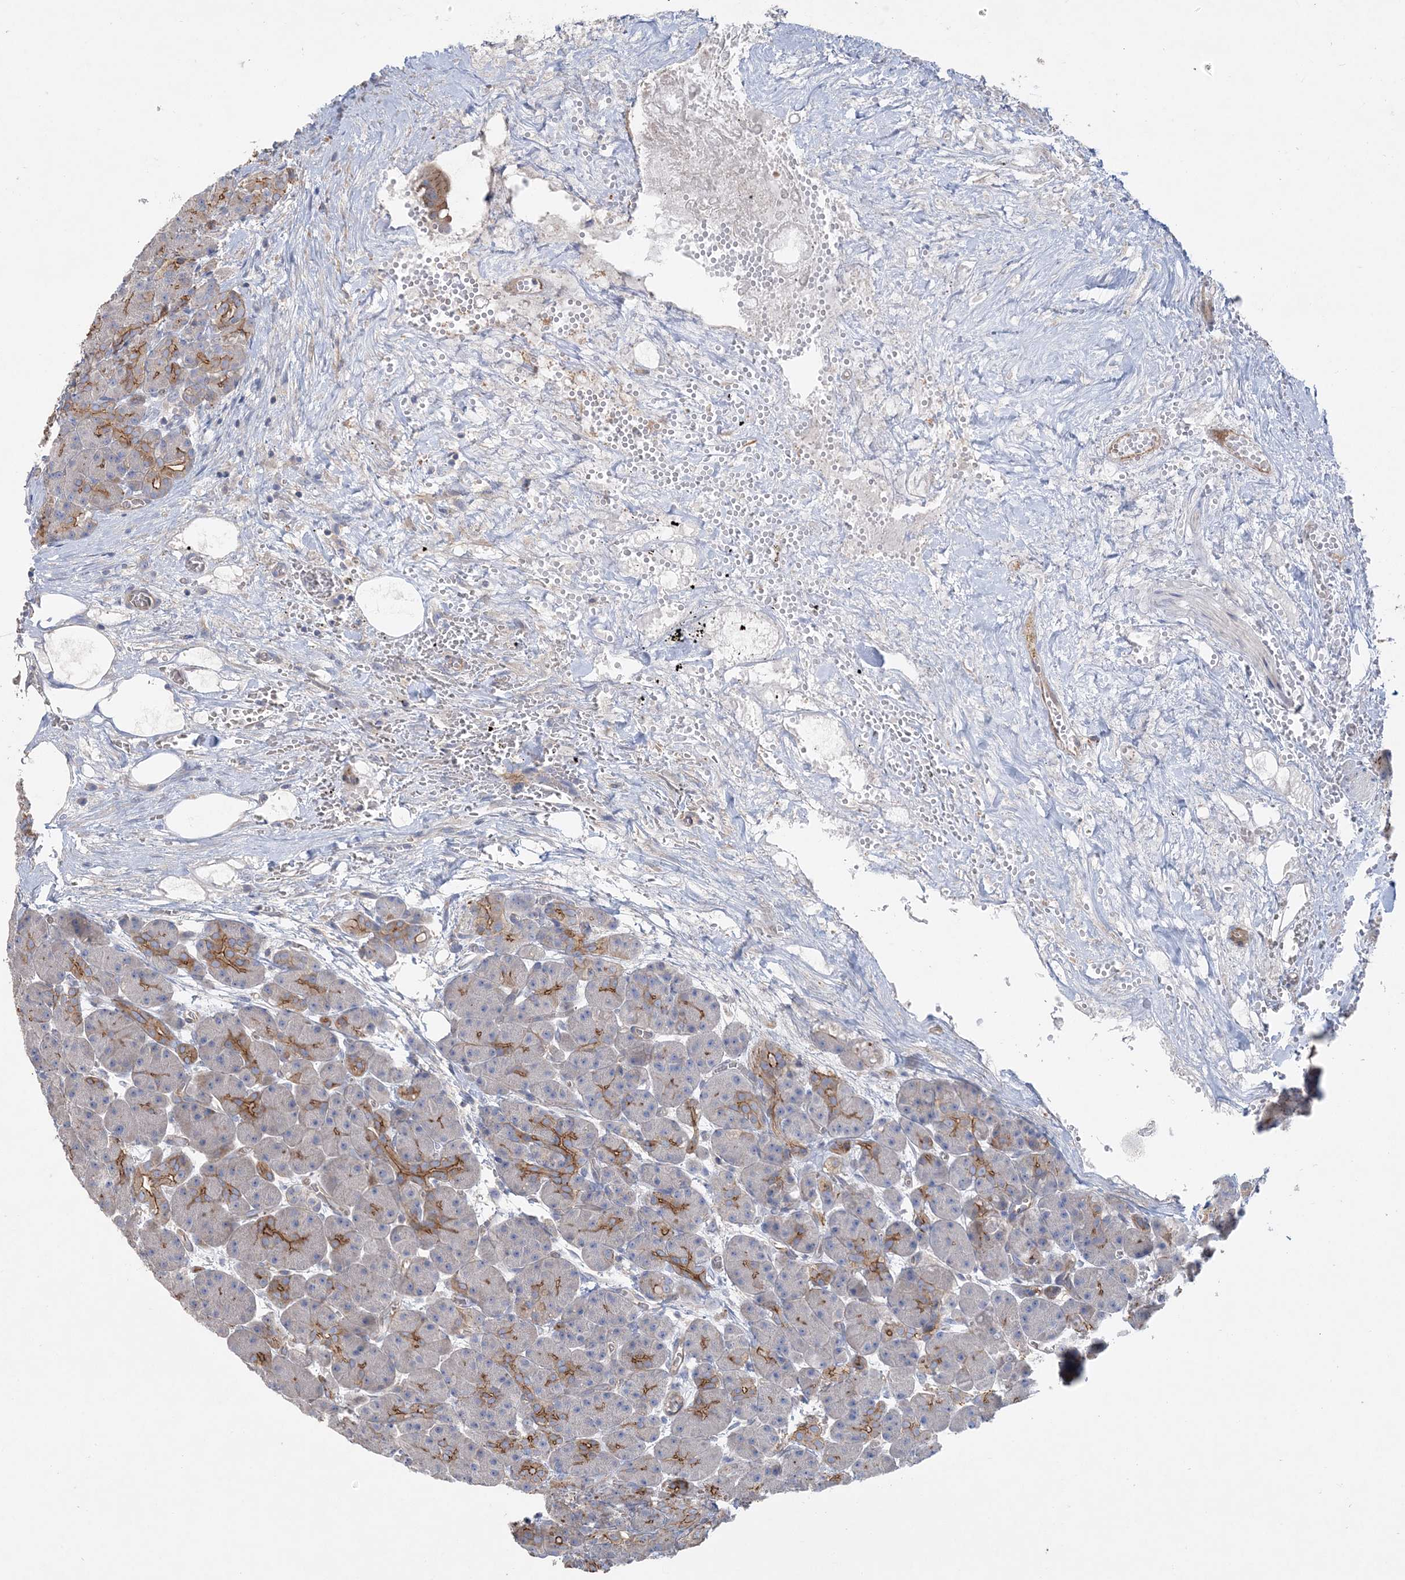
{"staining": {"intensity": "moderate", "quantity": "25%-75%", "location": "cytoplasmic/membranous"}, "tissue": "pancreas", "cell_type": "Exocrine glandular cells", "image_type": "normal", "snomed": [{"axis": "morphology", "description": "Normal tissue, NOS"}, {"axis": "topography", "description": "Pancreas"}], "caption": "Exocrine glandular cells reveal moderate cytoplasmic/membranous staining in about 25%-75% of cells in unremarkable pancreas. (DAB (3,3'-diaminobenzidine) IHC with brightfield microscopy, high magnification).", "gene": "PIGC", "patient": {"sex": "male", "age": 63}}